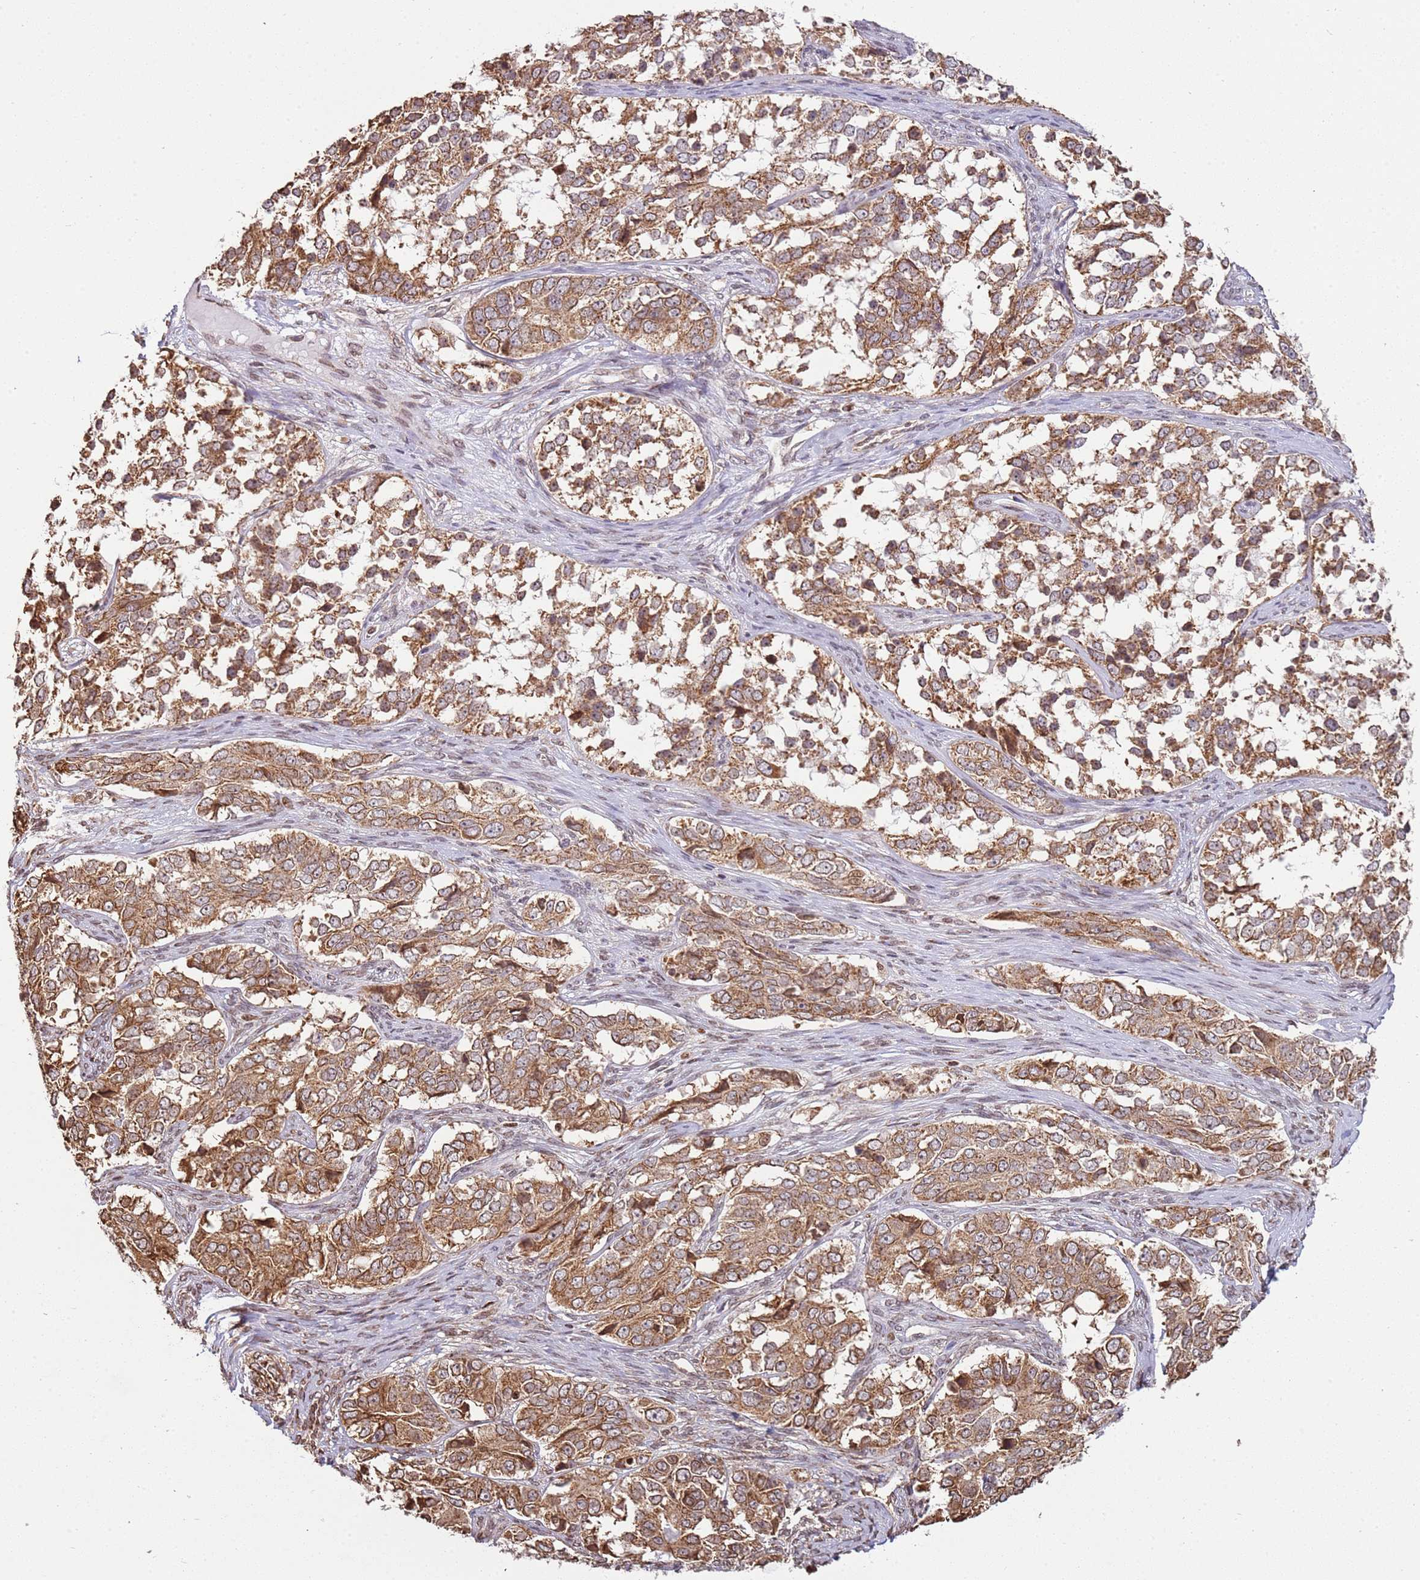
{"staining": {"intensity": "moderate", "quantity": ">75%", "location": "cytoplasmic/membranous"}, "tissue": "ovarian cancer", "cell_type": "Tumor cells", "image_type": "cancer", "snomed": [{"axis": "morphology", "description": "Carcinoma, endometroid"}, {"axis": "topography", "description": "Ovary"}], "caption": "Immunohistochemistry (IHC) image of neoplastic tissue: ovarian endometroid carcinoma stained using immunohistochemistry (IHC) displays medium levels of moderate protein expression localized specifically in the cytoplasmic/membranous of tumor cells, appearing as a cytoplasmic/membranous brown color.", "gene": "SCAF1", "patient": {"sex": "female", "age": 51}}